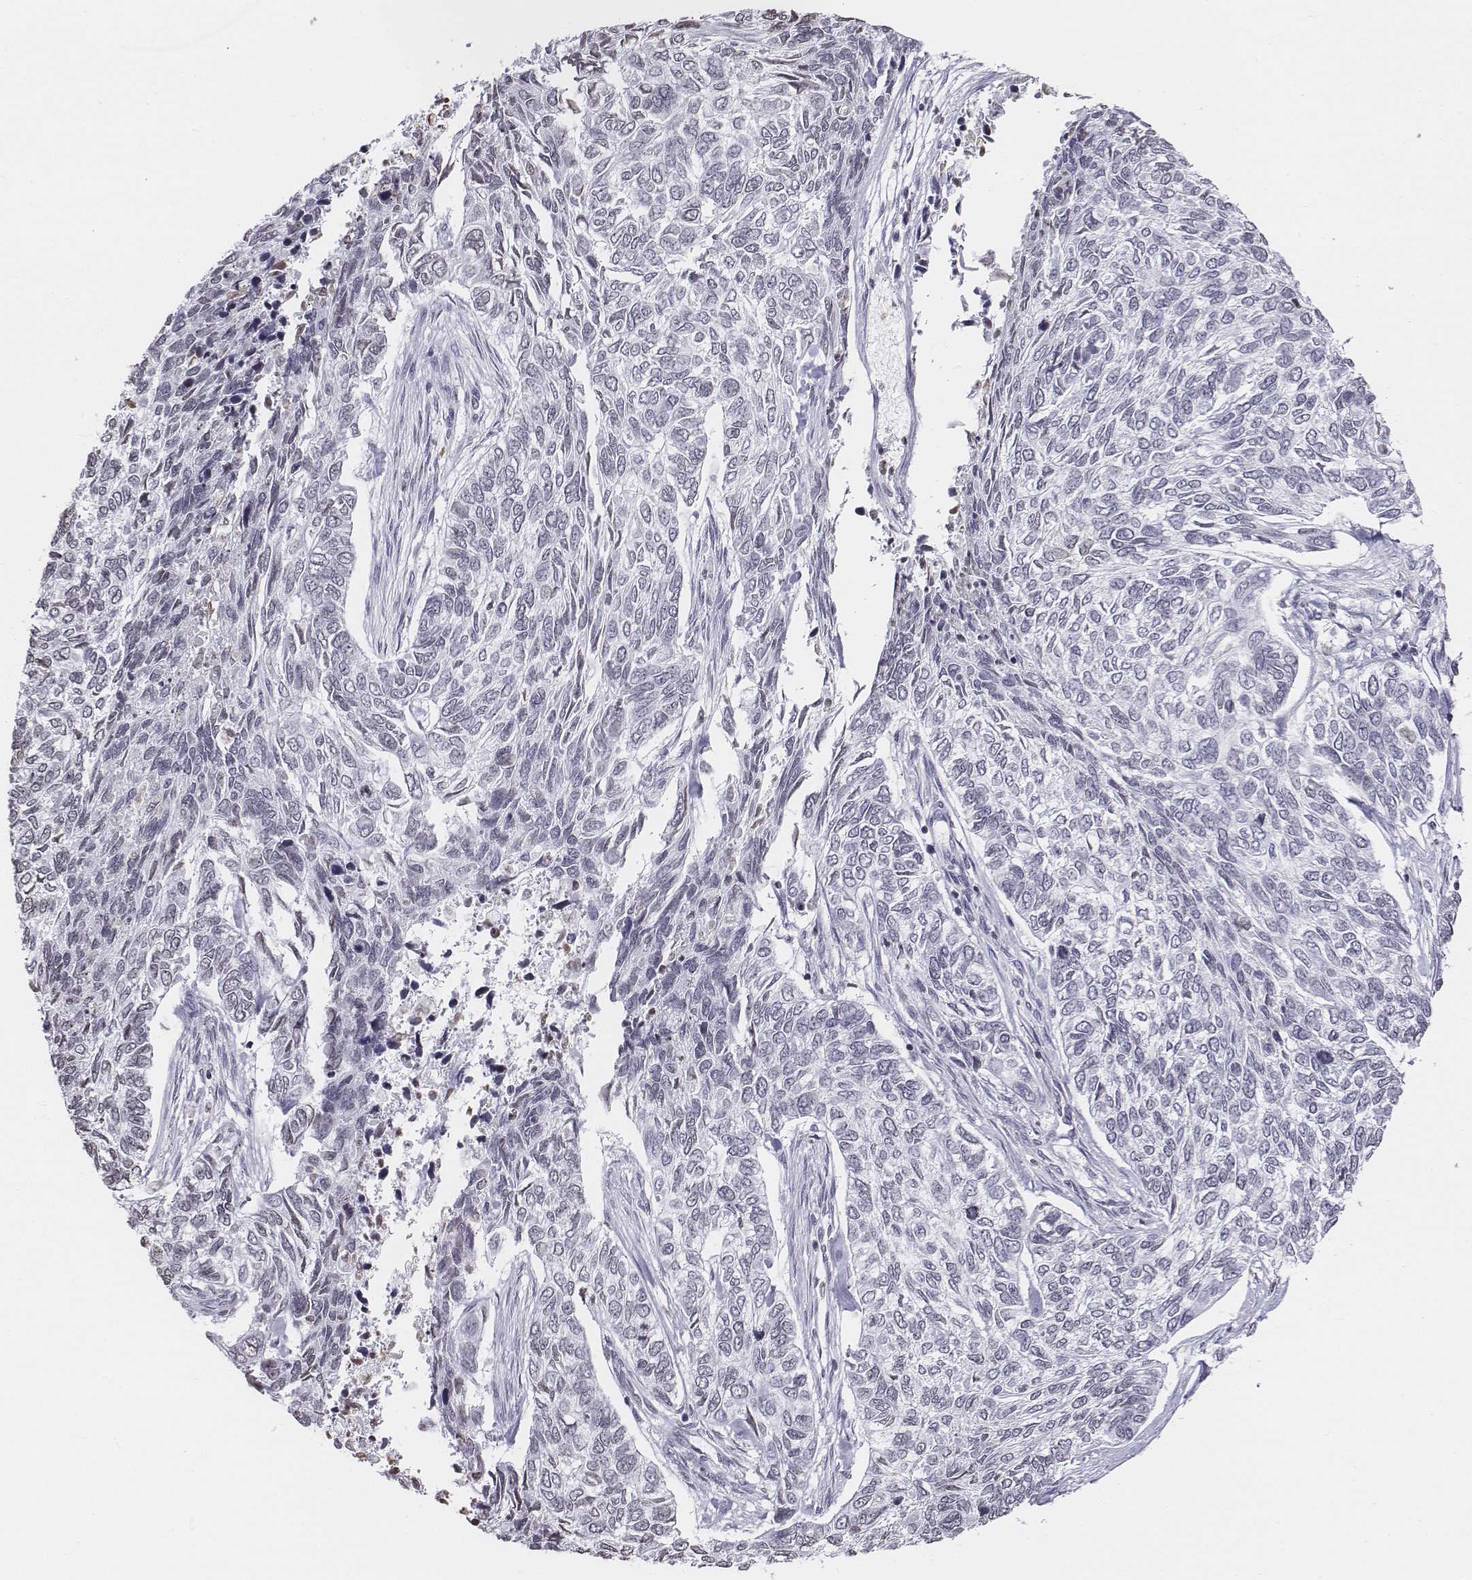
{"staining": {"intensity": "negative", "quantity": "none", "location": "none"}, "tissue": "skin cancer", "cell_type": "Tumor cells", "image_type": "cancer", "snomed": [{"axis": "morphology", "description": "Basal cell carcinoma"}, {"axis": "topography", "description": "Skin"}], "caption": "Immunohistochemical staining of skin cancer displays no significant positivity in tumor cells.", "gene": "BARHL1", "patient": {"sex": "female", "age": 65}}